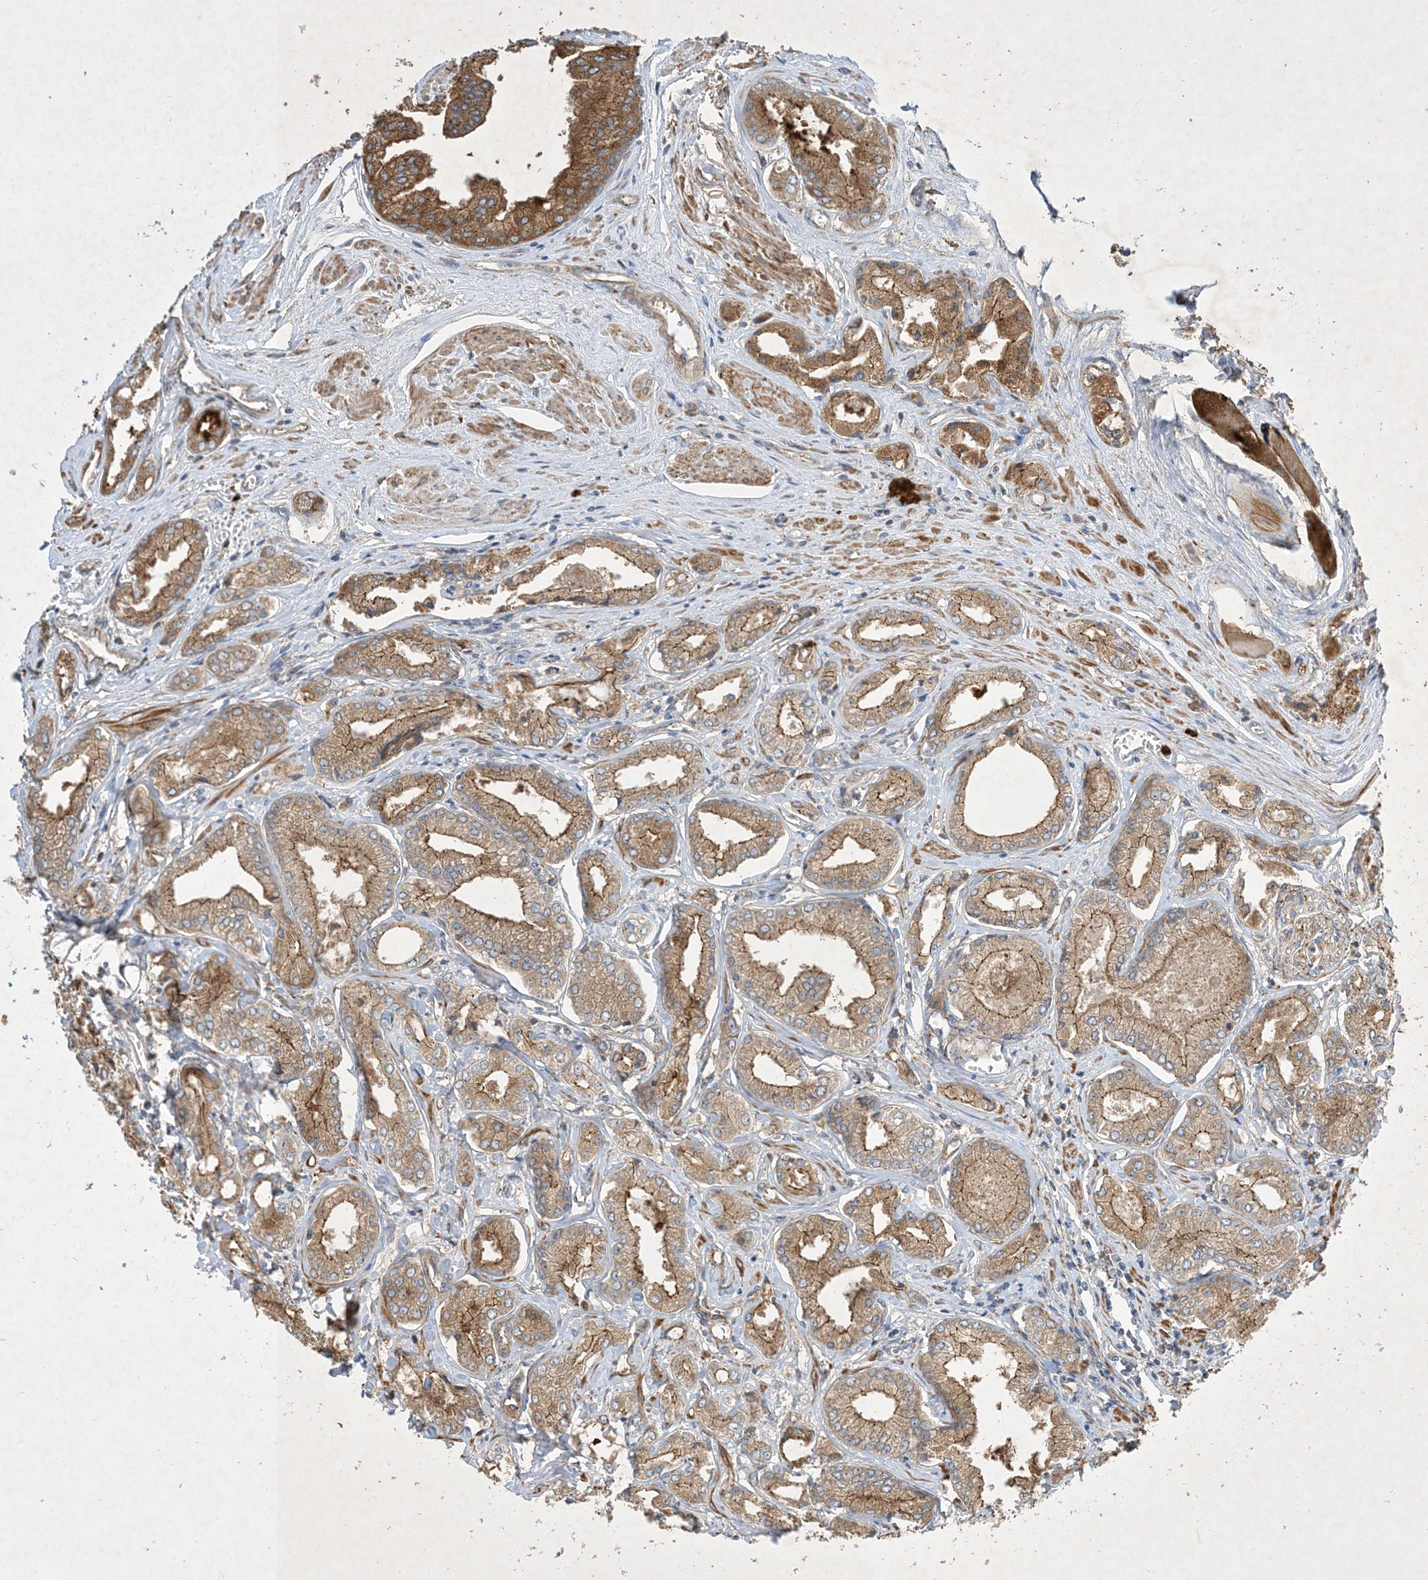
{"staining": {"intensity": "moderate", "quantity": ">75%", "location": "cytoplasmic/membranous"}, "tissue": "prostate cancer", "cell_type": "Tumor cells", "image_type": "cancer", "snomed": [{"axis": "morphology", "description": "Adenocarcinoma, Low grade"}, {"axis": "topography", "description": "Prostate"}], "caption": "The micrograph exhibits a brown stain indicating the presence of a protein in the cytoplasmic/membranous of tumor cells in prostate cancer. (Brightfield microscopy of DAB IHC at high magnification).", "gene": "OTOP1", "patient": {"sex": "male", "age": 60}}